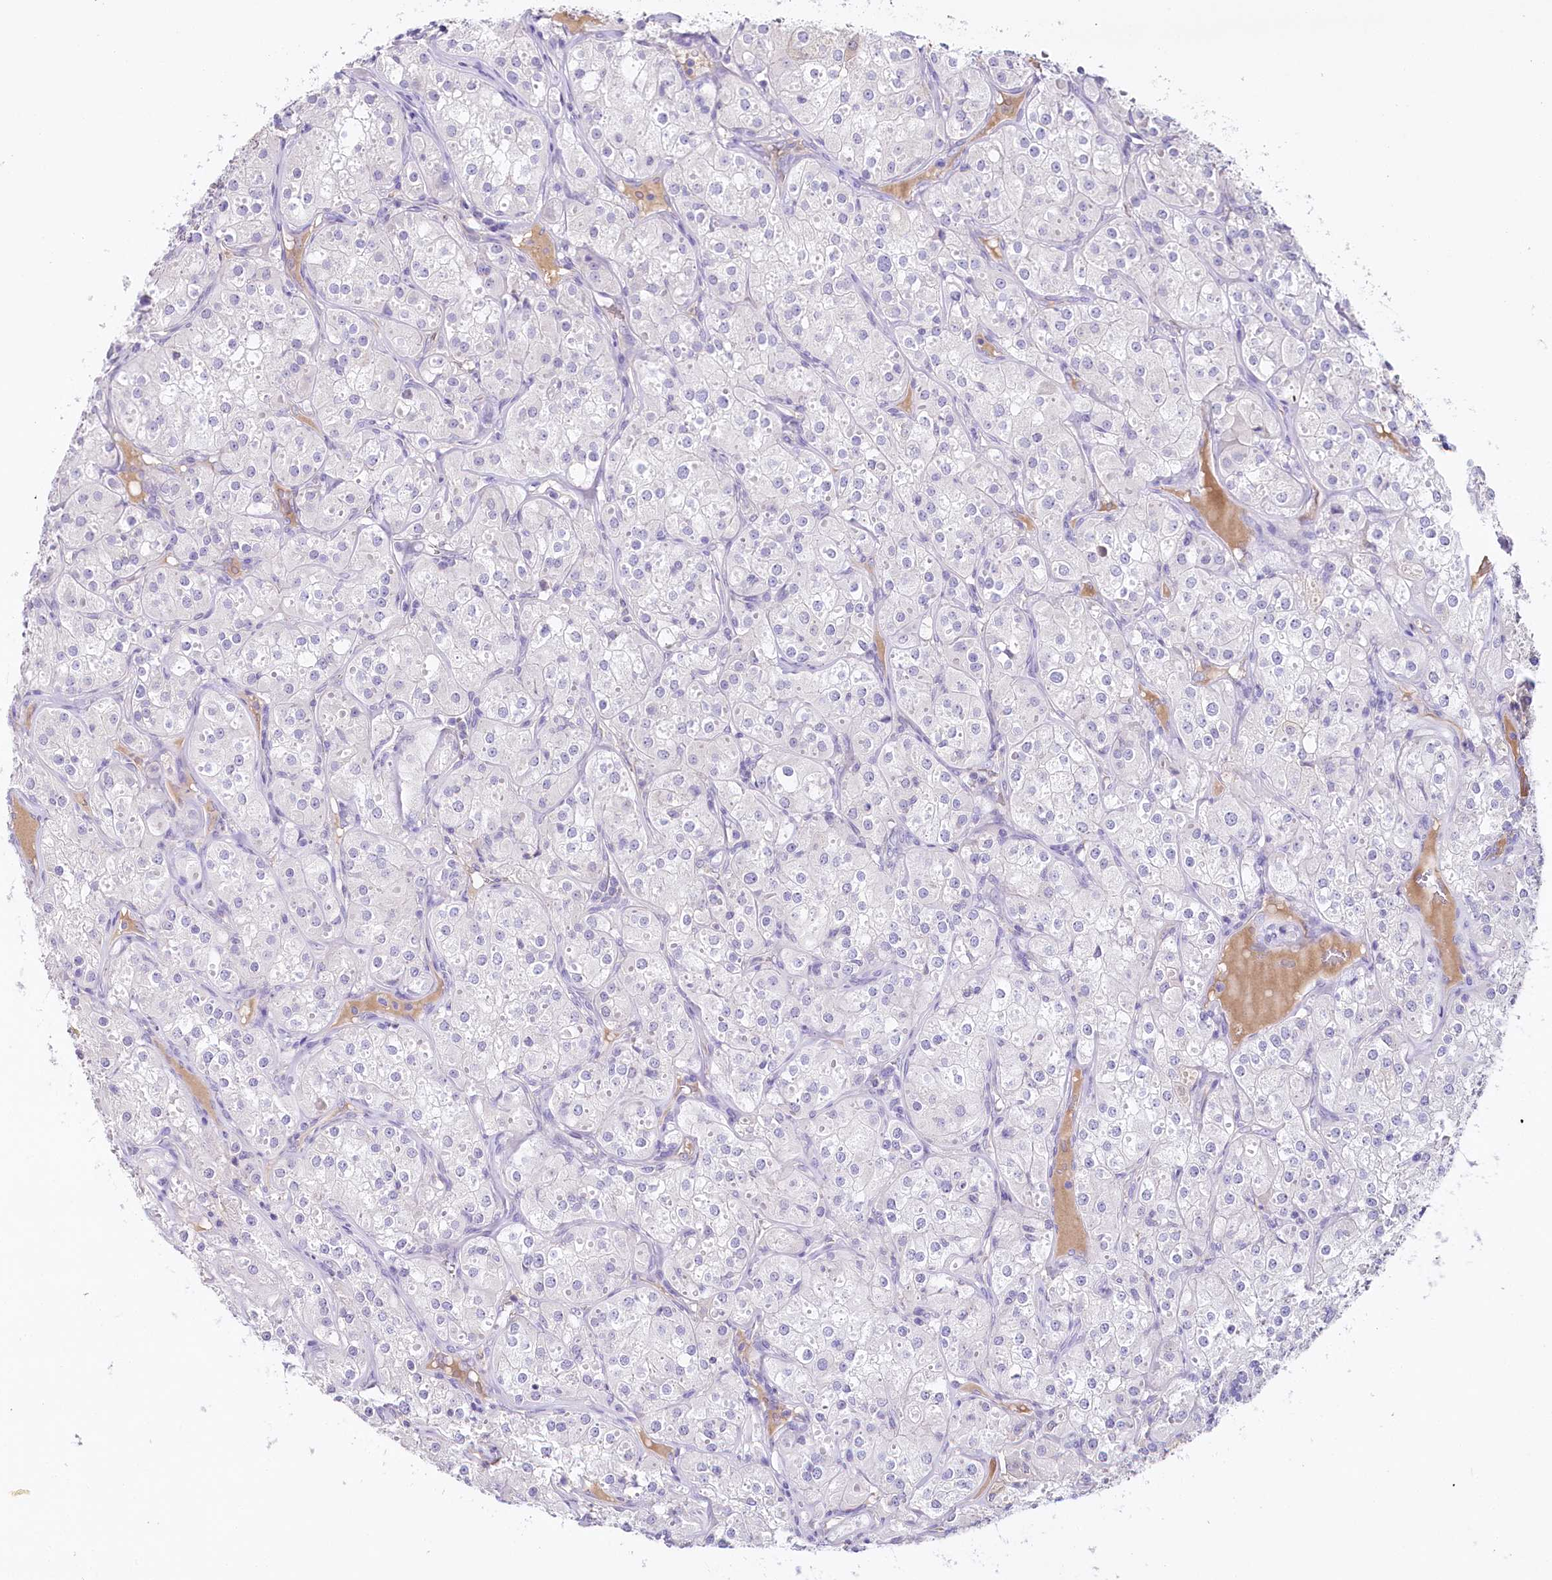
{"staining": {"intensity": "negative", "quantity": "none", "location": "none"}, "tissue": "renal cancer", "cell_type": "Tumor cells", "image_type": "cancer", "snomed": [{"axis": "morphology", "description": "Adenocarcinoma, NOS"}, {"axis": "topography", "description": "Kidney"}], "caption": "The IHC photomicrograph has no significant positivity in tumor cells of renal adenocarcinoma tissue.", "gene": "HPD", "patient": {"sex": "male", "age": 77}}